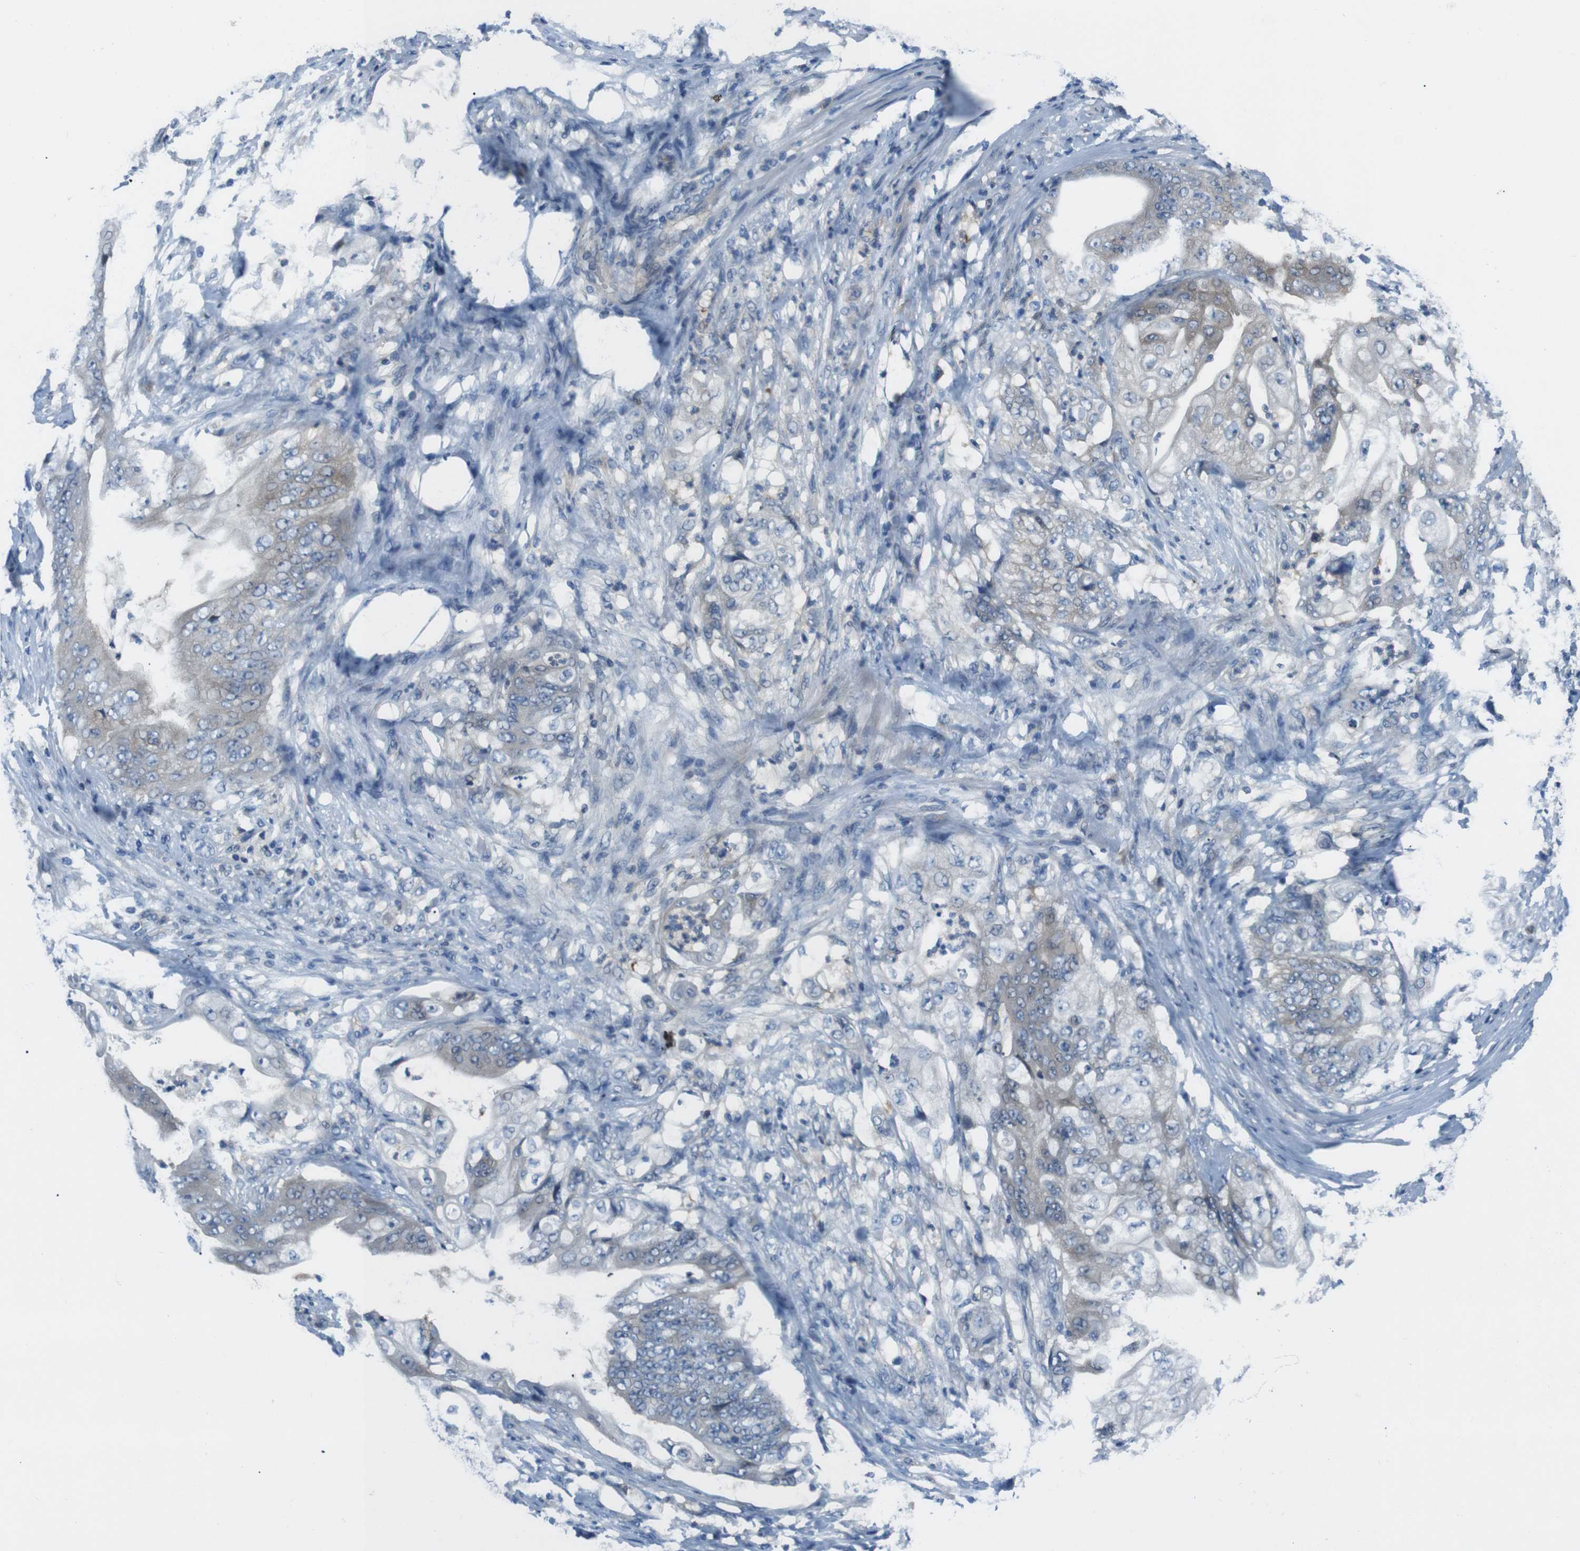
{"staining": {"intensity": "weak", "quantity": "<25%", "location": "cytoplasmic/membranous"}, "tissue": "stomach cancer", "cell_type": "Tumor cells", "image_type": "cancer", "snomed": [{"axis": "morphology", "description": "Adenocarcinoma, NOS"}, {"axis": "topography", "description": "Stomach"}], "caption": "Stomach cancer was stained to show a protein in brown. There is no significant positivity in tumor cells.", "gene": "NANOS2", "patient": {"sex": "female", "age": 73}}